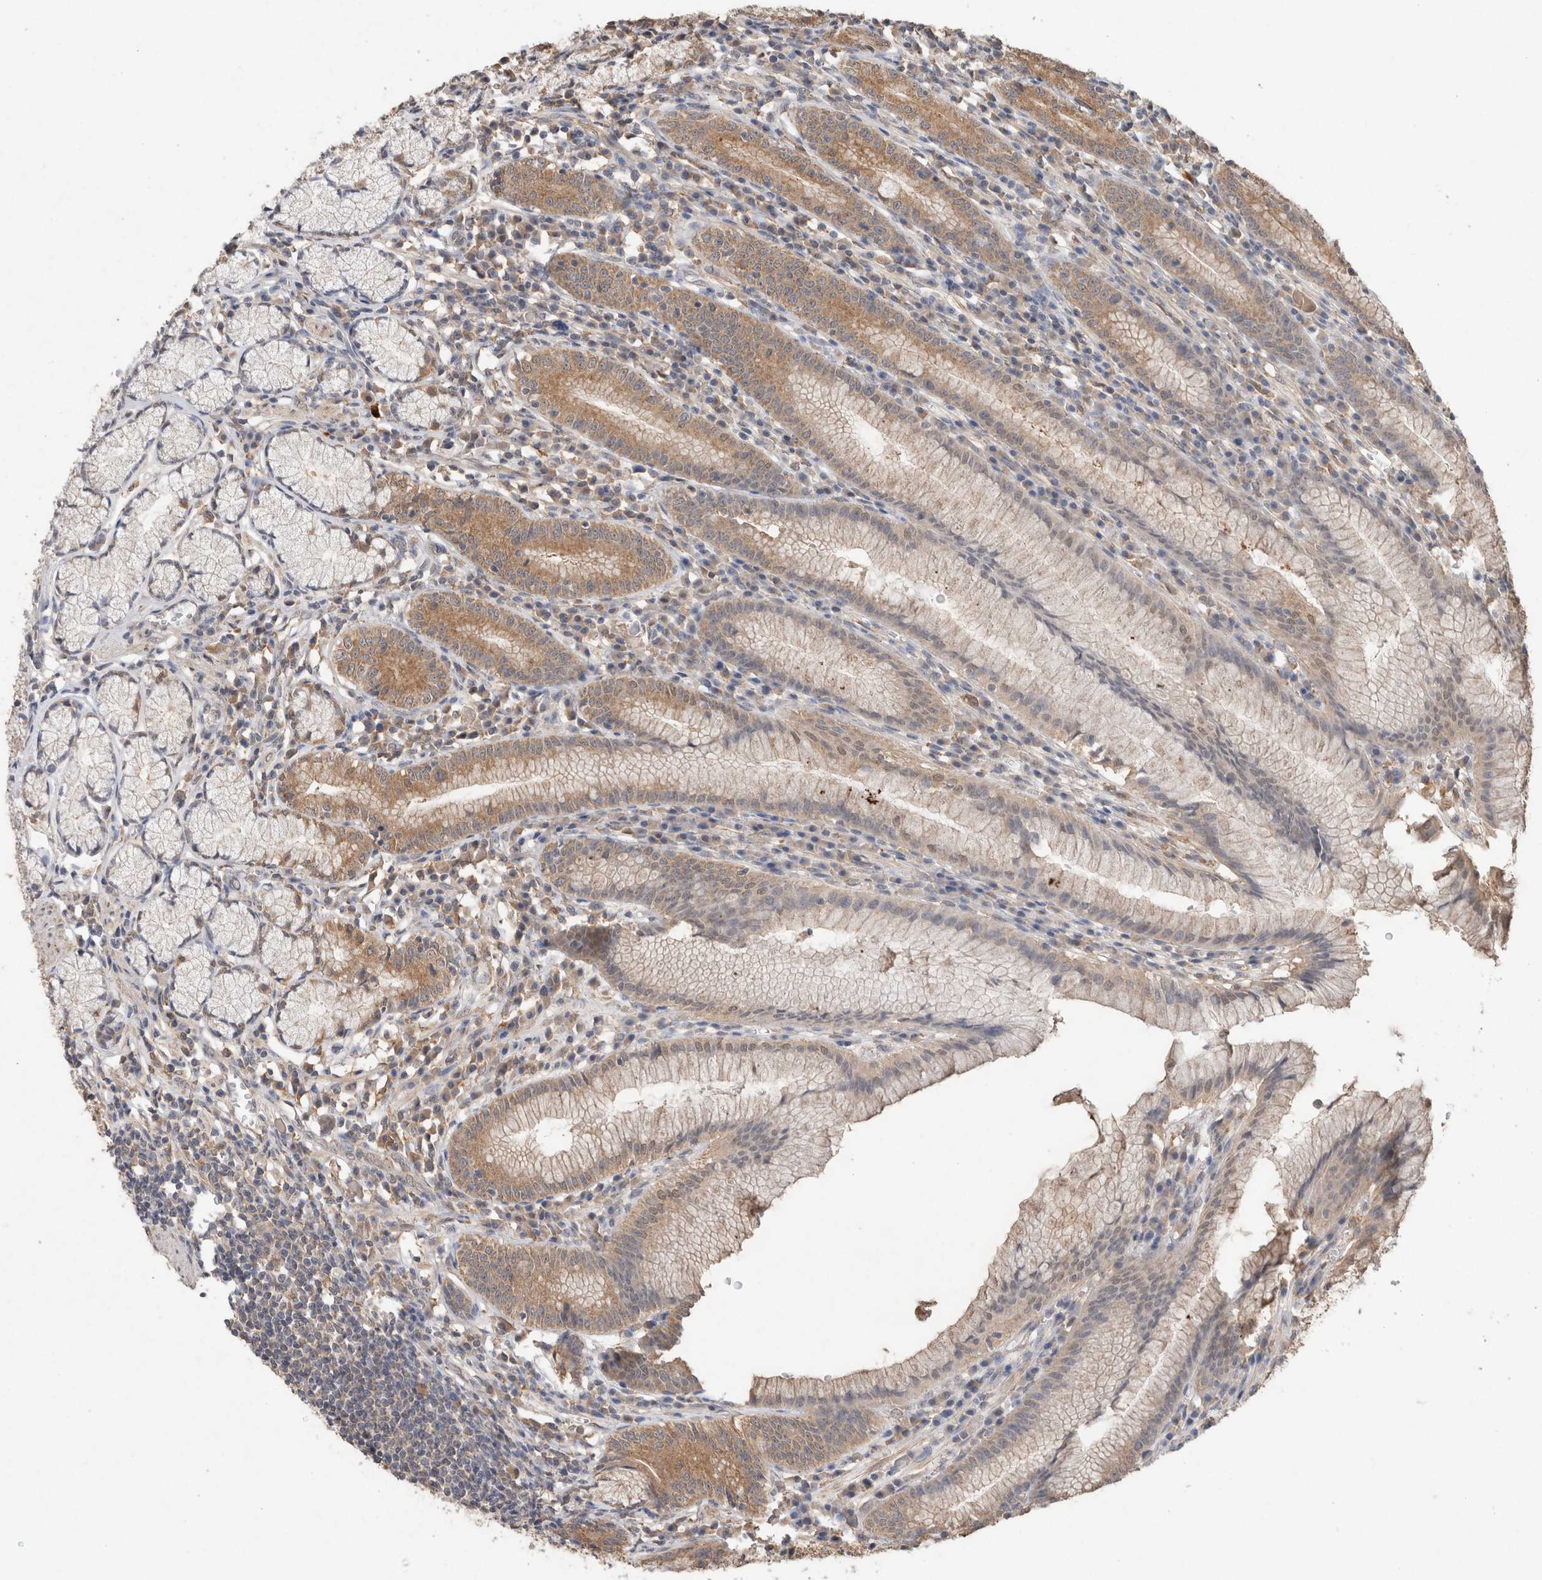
{"staining": {"intensity": "moderate", "quantity": ">75%", "location": "cytoplasmic/membranous"}, "tissue": "stomach", "cell_type": "Glandular cells", "image_type": "normal", "snomed": [{"axis": "morphology", "description": "Normal tissue, NOS"}, {"axis": "topography", "description": "Stomach"}], "caption": "IHC of unremarkable human stomach demonstrates medium levels of moderate cytoplasmic/membranous positivity in approximately >75% of glandular cells. (Brightfield microscopy of DAB IHC at high magnification).", "gene": "RAB14", "patient": {"sex": "male", "age": 55}}